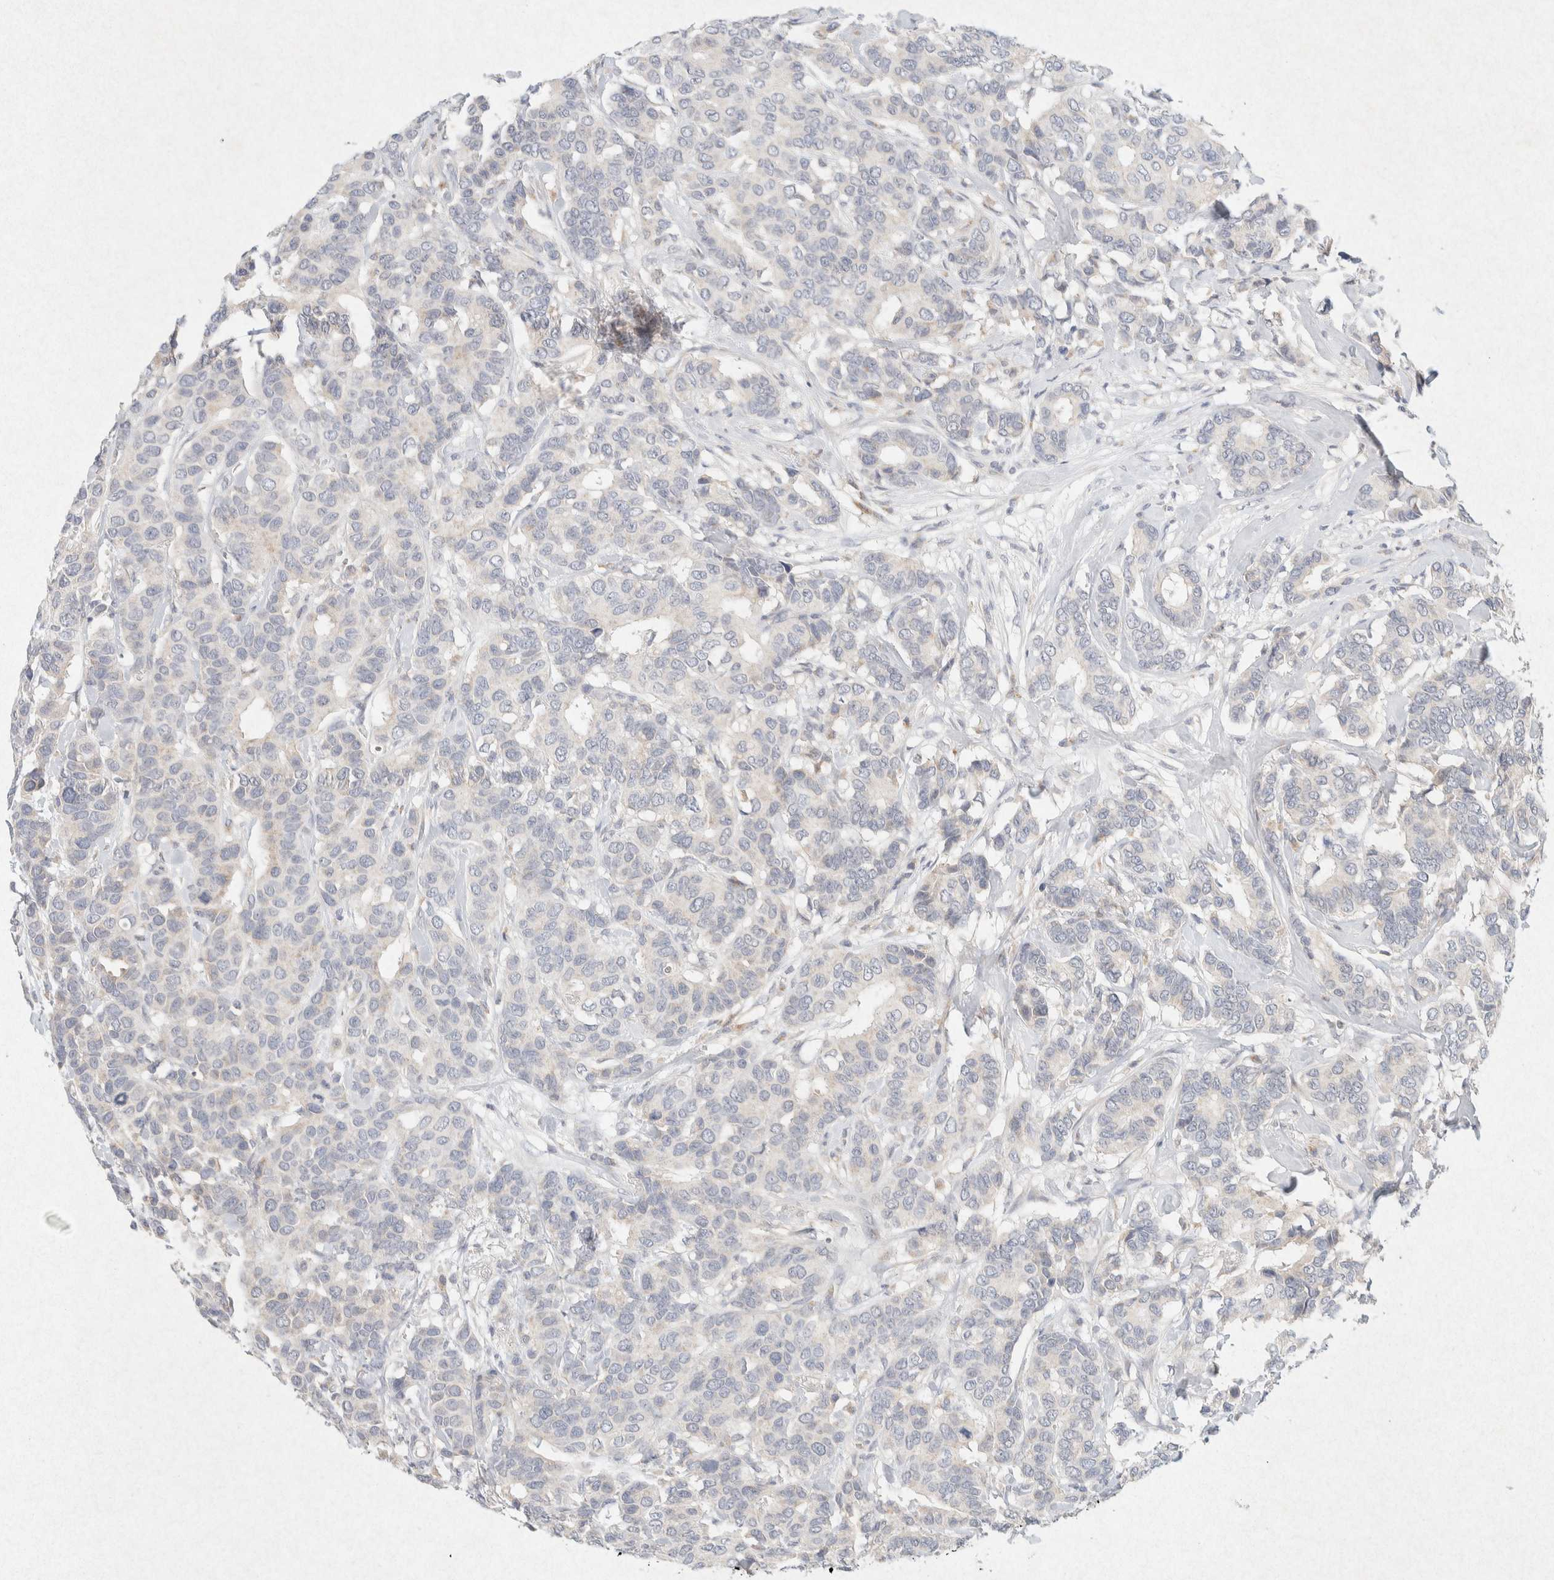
{"staining": {"intensity": "negative", "quantity": "none", "location": "none"}, "tissue": "breast cancer", "cell_type": "Tumor cells", "image_type": "cancer", "snomed": [{"axis": "morphology", "description": "Duct carcinoma"}, {"axis": "topography", "description": "Breast"}], "caption": "A photomicrograph of breast cancer stained for a protein demonstrates no brown staining in tumor cells.", "gene": "GNAI1", "patient": {"sex": "female", "age": 87}}